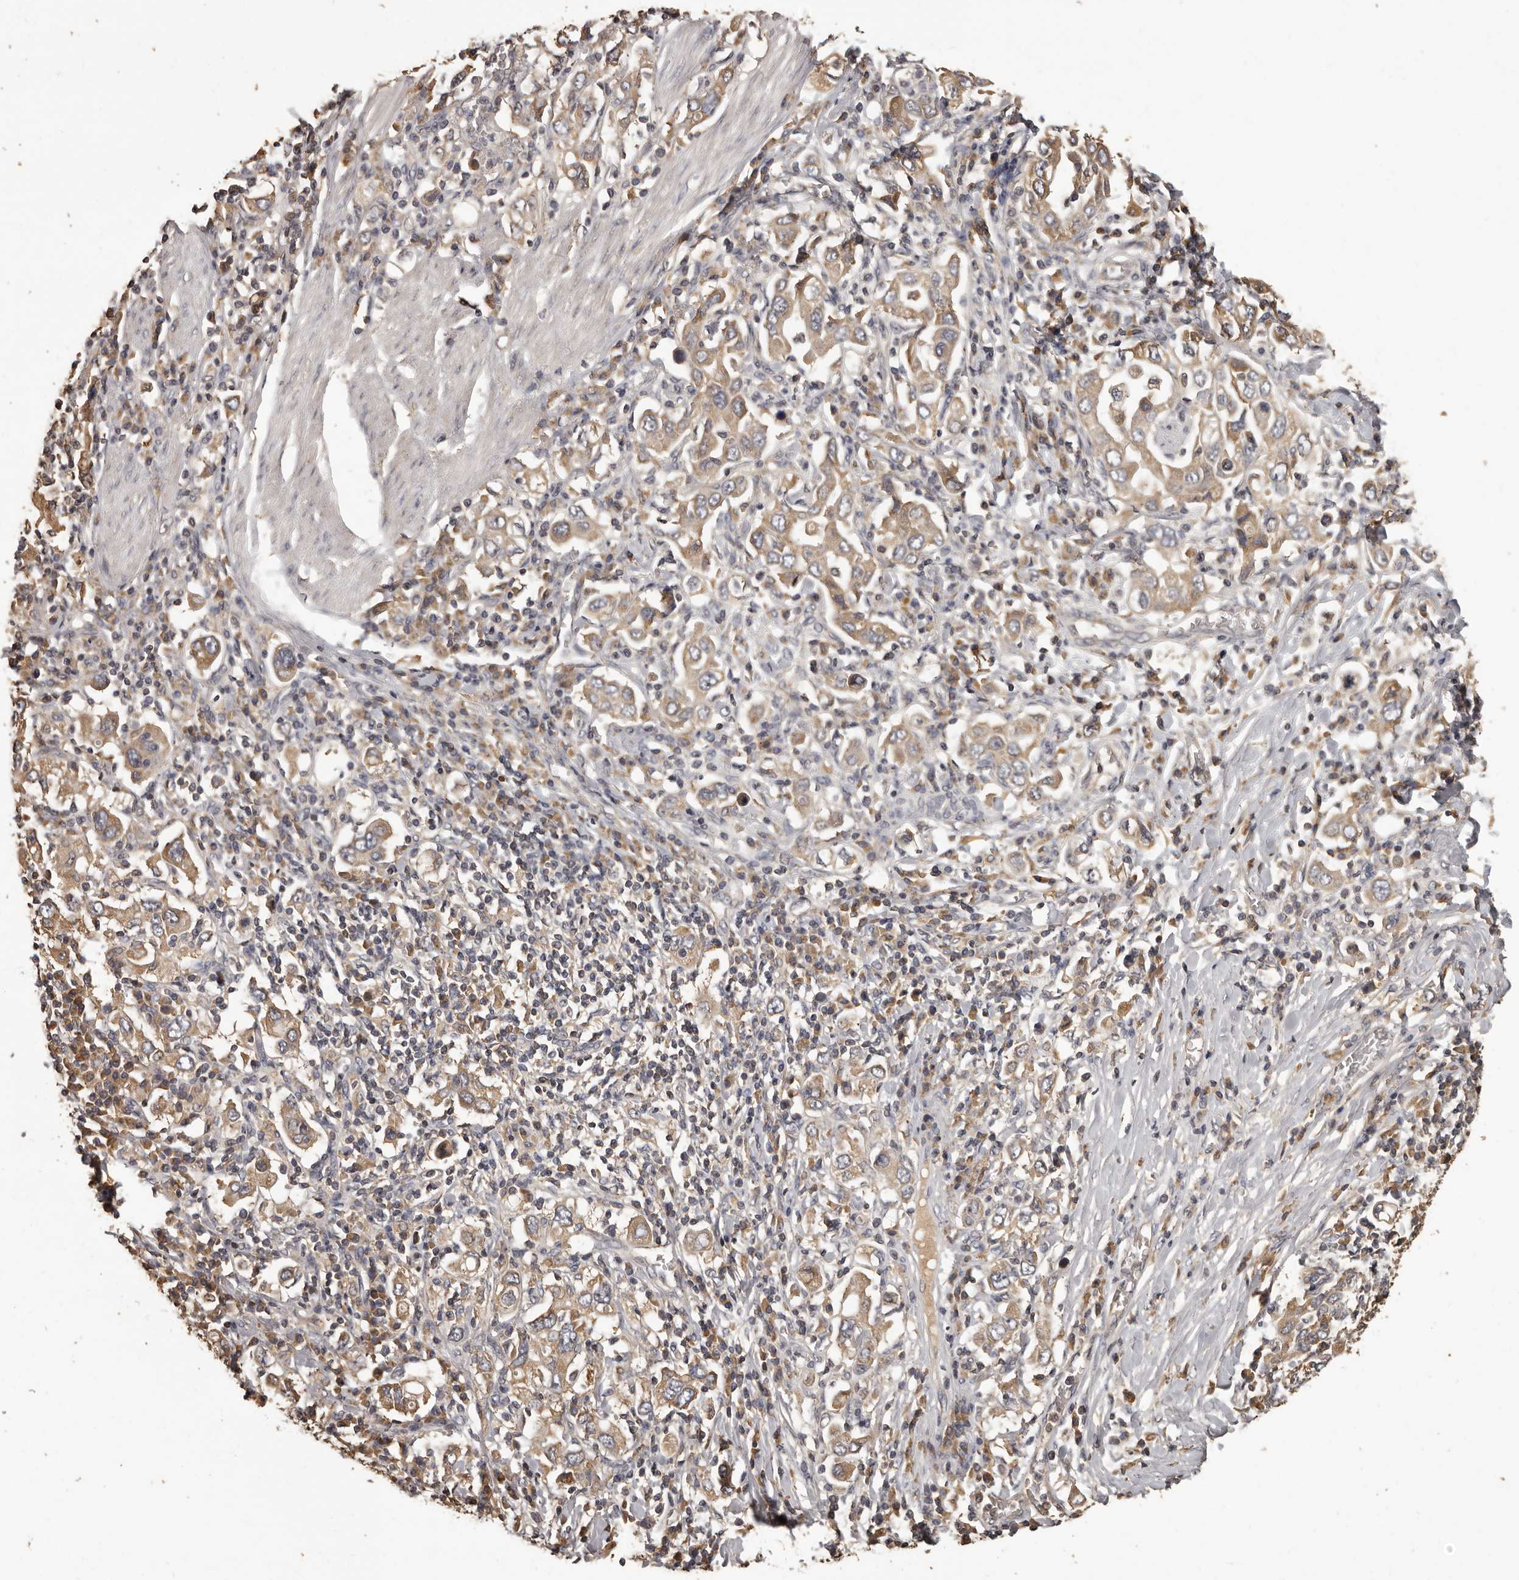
{"staining": {"intensity": "moderate", "quantity": ">75%", "location": "cytoplasmic/membranous"}, "tissue": "stomach cancer", "cell_type": "Tumor cells", "image_type": "cancer", "snomed": [{"axis": "morphology", "description": "Adenocarcinoma, NOS"}, {"axis": "topography", "description": "Stomach, upper"}], "caption": "The photomicrograph displays staining of stomach adenocarcinoma, revealing moderate cytoplasmic/membranous protein staining (brown color) within tumor cells. The staining is performed using DAB brown chromogen to label protein expression. The nuclei are counter-stained blue using hematoxylin.", "gene": "MGAT5", "patient": {"sex": "male", "age": 62}}